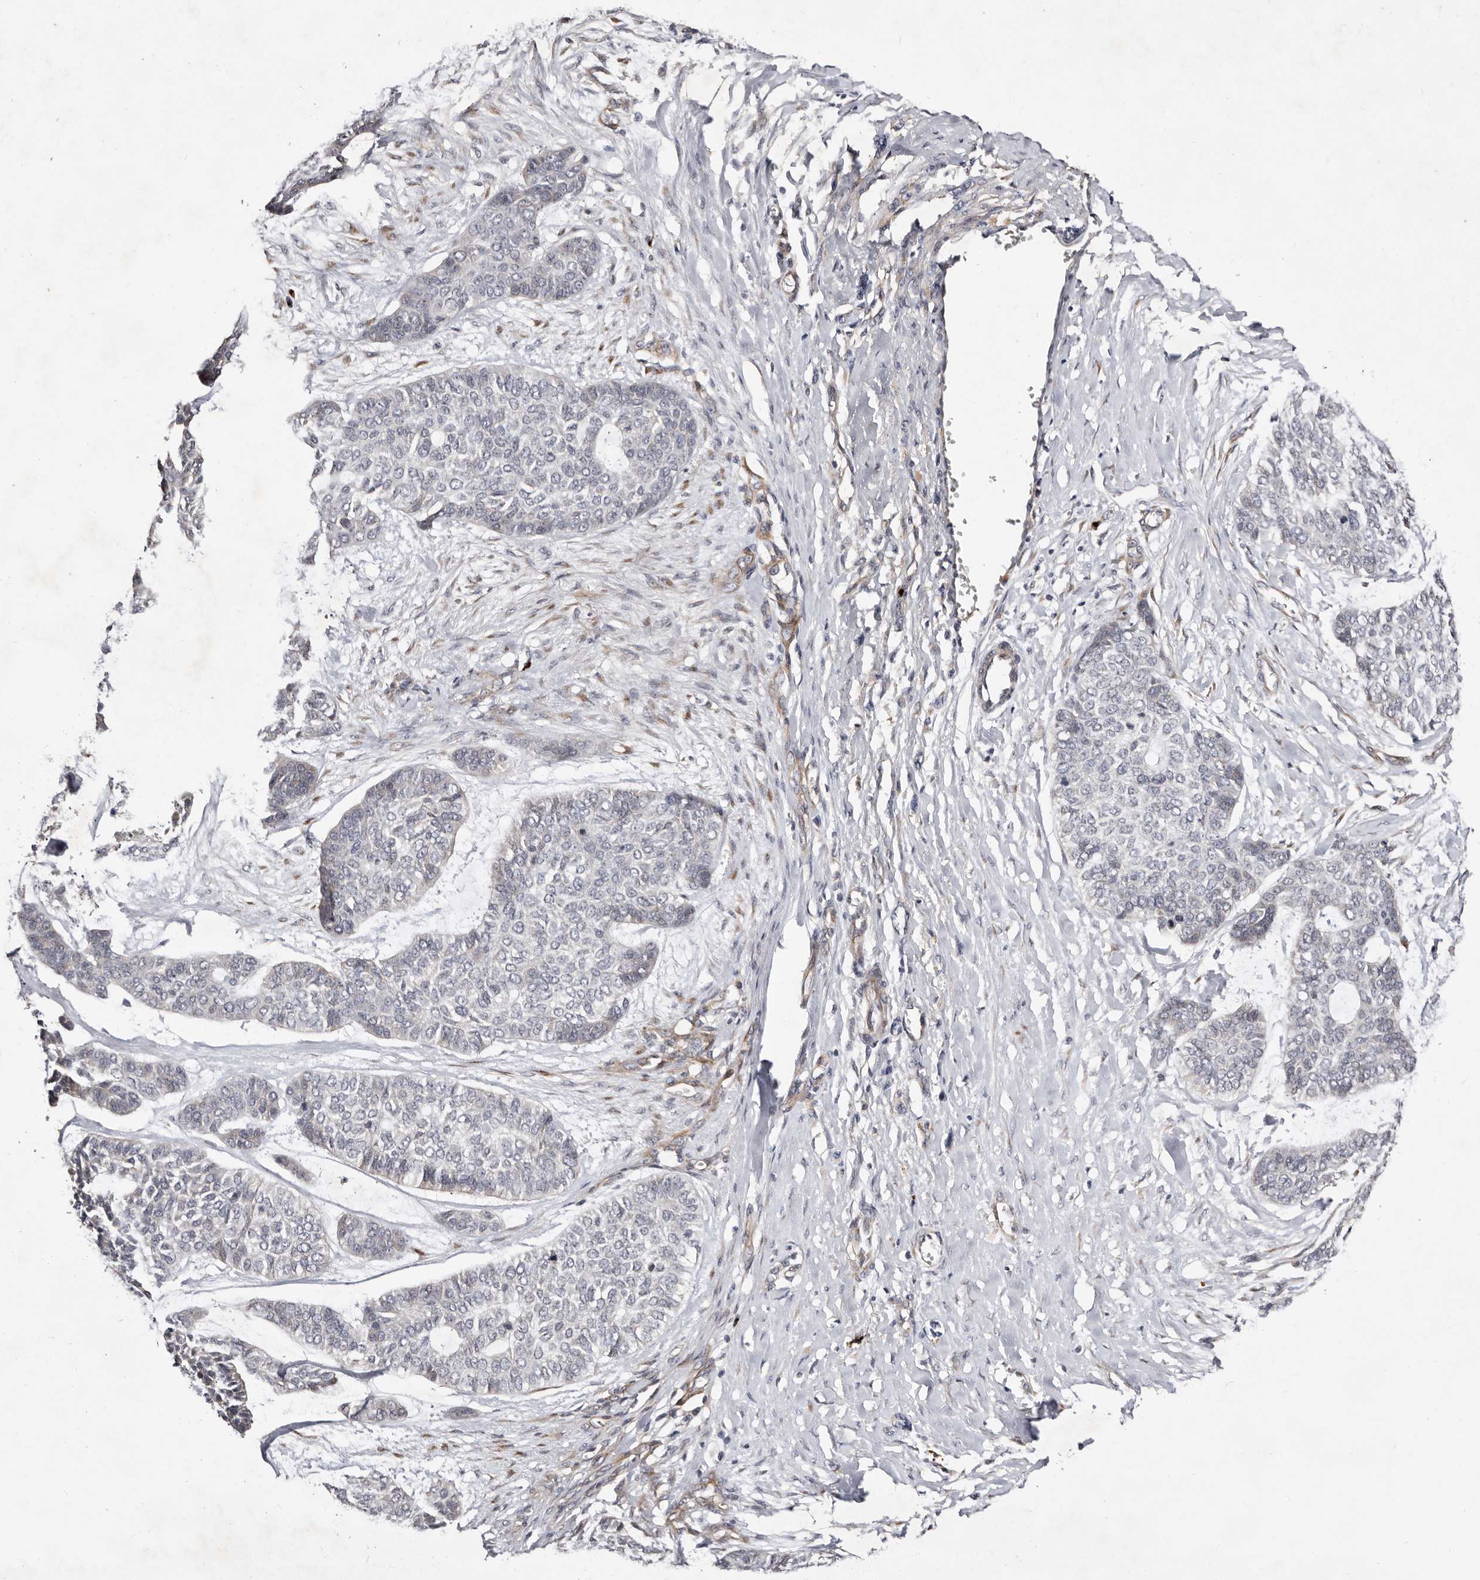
{"staining": {"intensity": "negative", "quantity": "none", "location": "none"}, "tissue": "skin cancer", "cell_type": "Tumor cells", "image_type": "cancer", "snomed": [{"axis": "morphology", "description": "Basal cell carcinoma"}, {"axis": "topography", "description": "Skin"}], "caption": "A high-resolution micrograph shows immunohistochemistry (IHC) staining of skin basal cell carcinoma, which displays no significant expression in tumor cells.", "gene": "DACT2", "patient": {"sex": "female", "age": 64}}